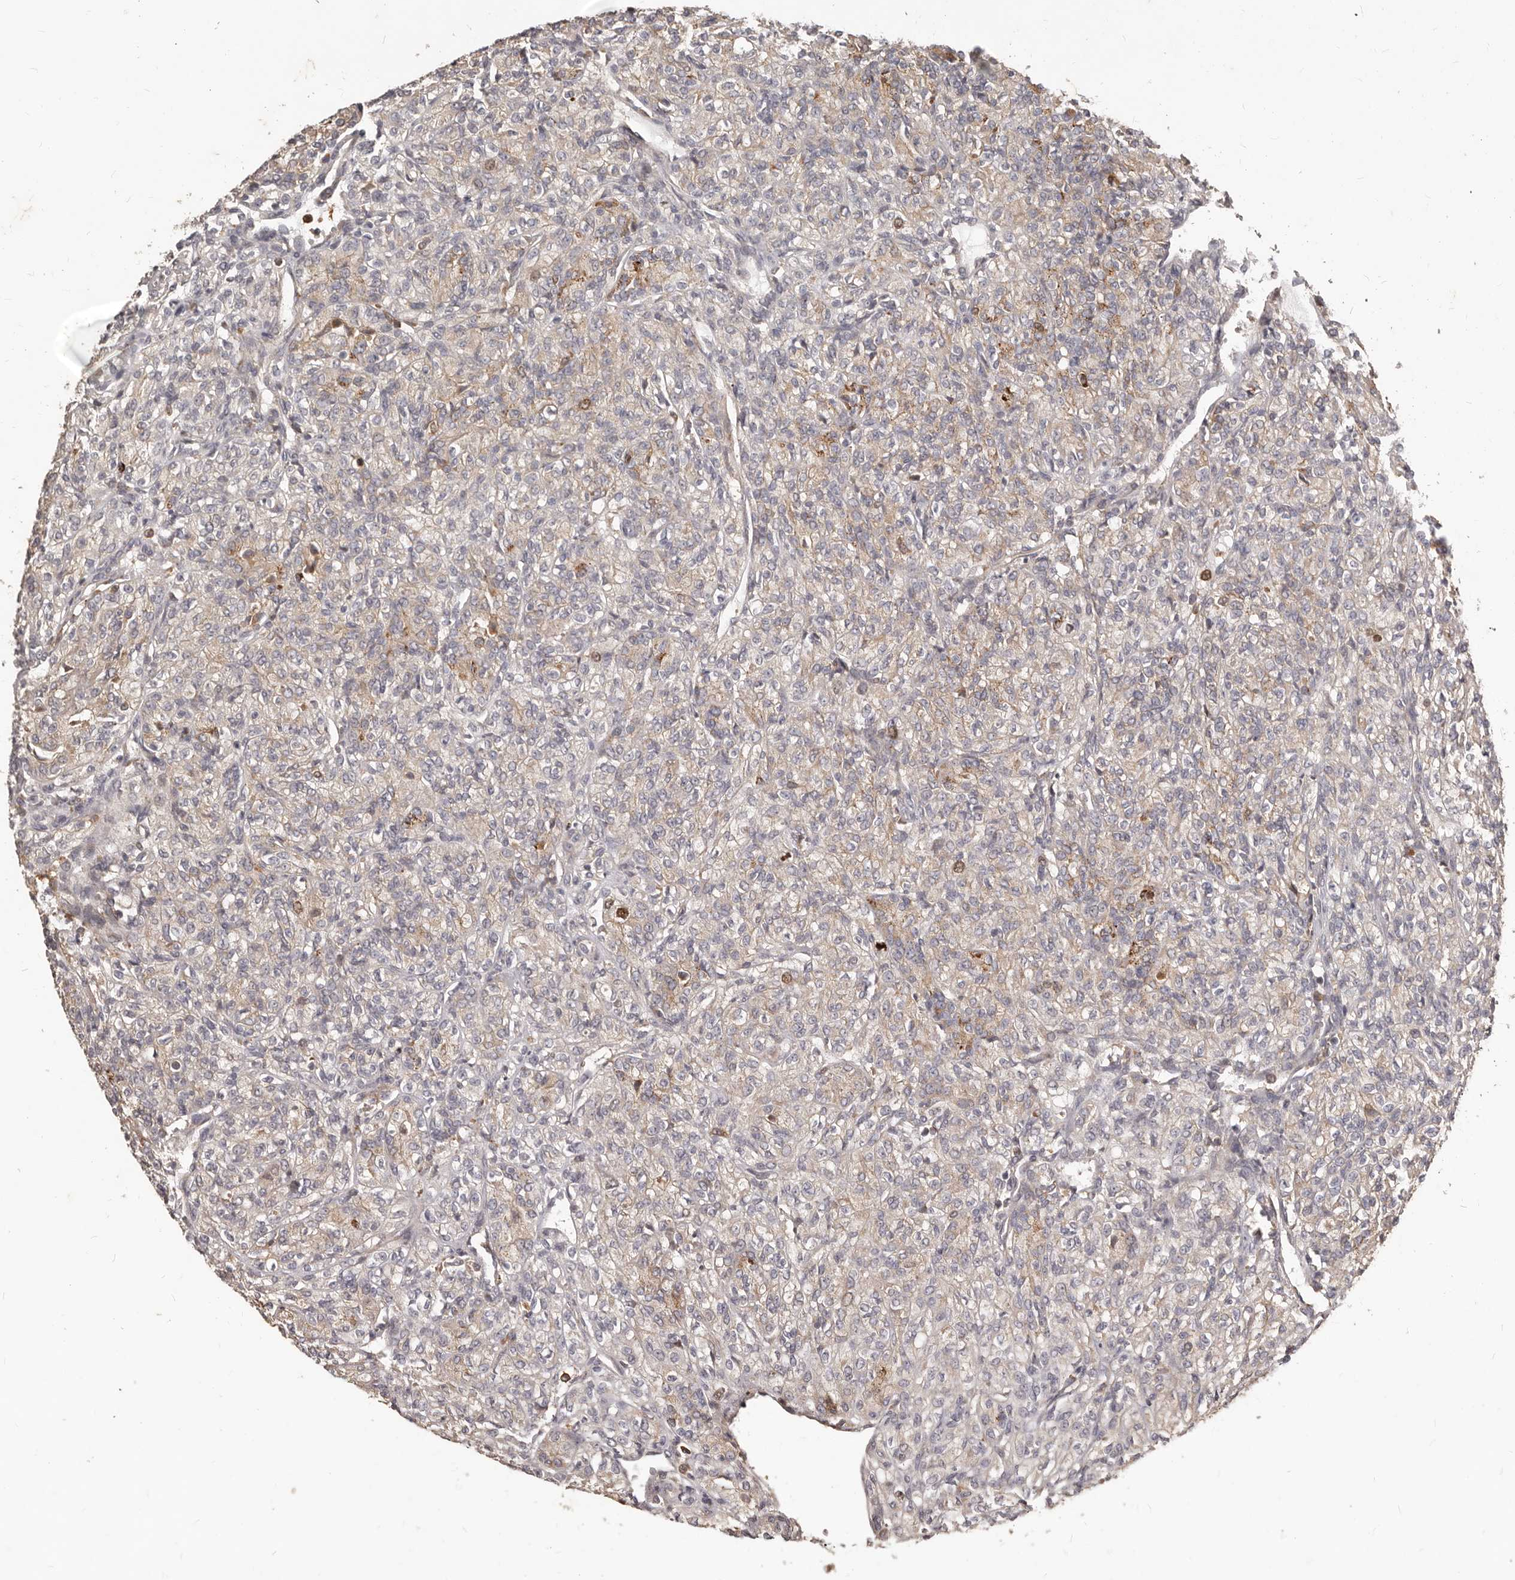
{"staining": {"intensity": "weak", "quantity": "<25%", "location": "cytoplasmic/membranous"}, "tissue": "renal cancer", "cell_type": "Tumor cells", "image_type": "cancer", "snomed": [{"axis": "morphology", "description": "Adenocarcinoma, NOS"}, {"axis": "topography", "description": "Kidney"}], "caption": "An immunohistochemistry (IHC) histopathology image of renal cancer (adenocarcinoma) is shown. There is no staining in tumor cells of renal cancer (adenocarcinoma).", "gene": "RNF187", "patient": {"sex": "male", "age": 77}}